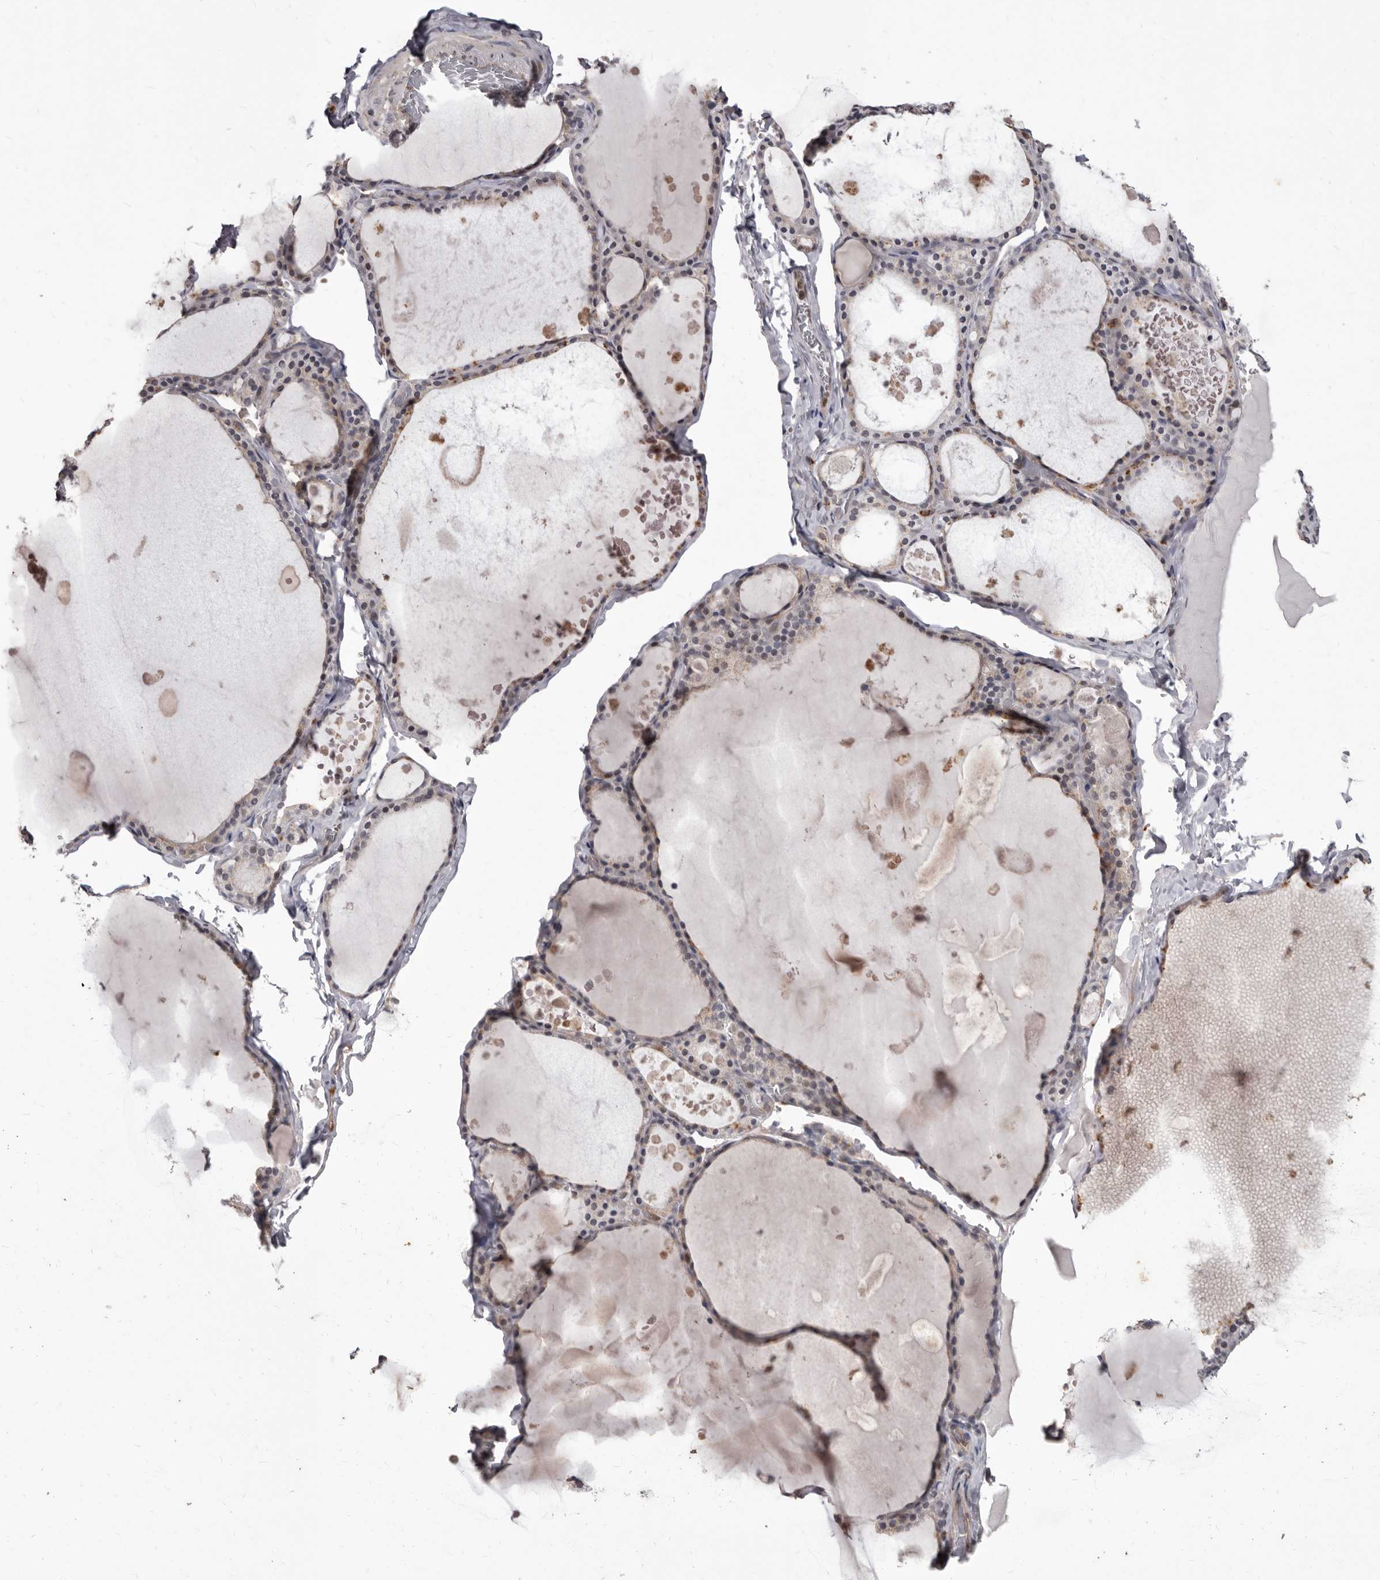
{"staining": {"intensity": "weak", "quantity": "<25%", "location": "cytoplasmic/membranous"}, "tissue": "thyroid gland", "cell_type": "Glandular cells", "image_type": "normal", "snomed": [{"axis": "morphology", "description": "Normal tissue, NOS"}, {"axis": "topography", "description": "Thyroid gland"}], "caption": "DAB immunohistochemical staining of normal human thyroid gland exhibits no significant positivity in glandular cells.", "gene": "ACLY", "patient": {"sex": "male", "age": 56}}